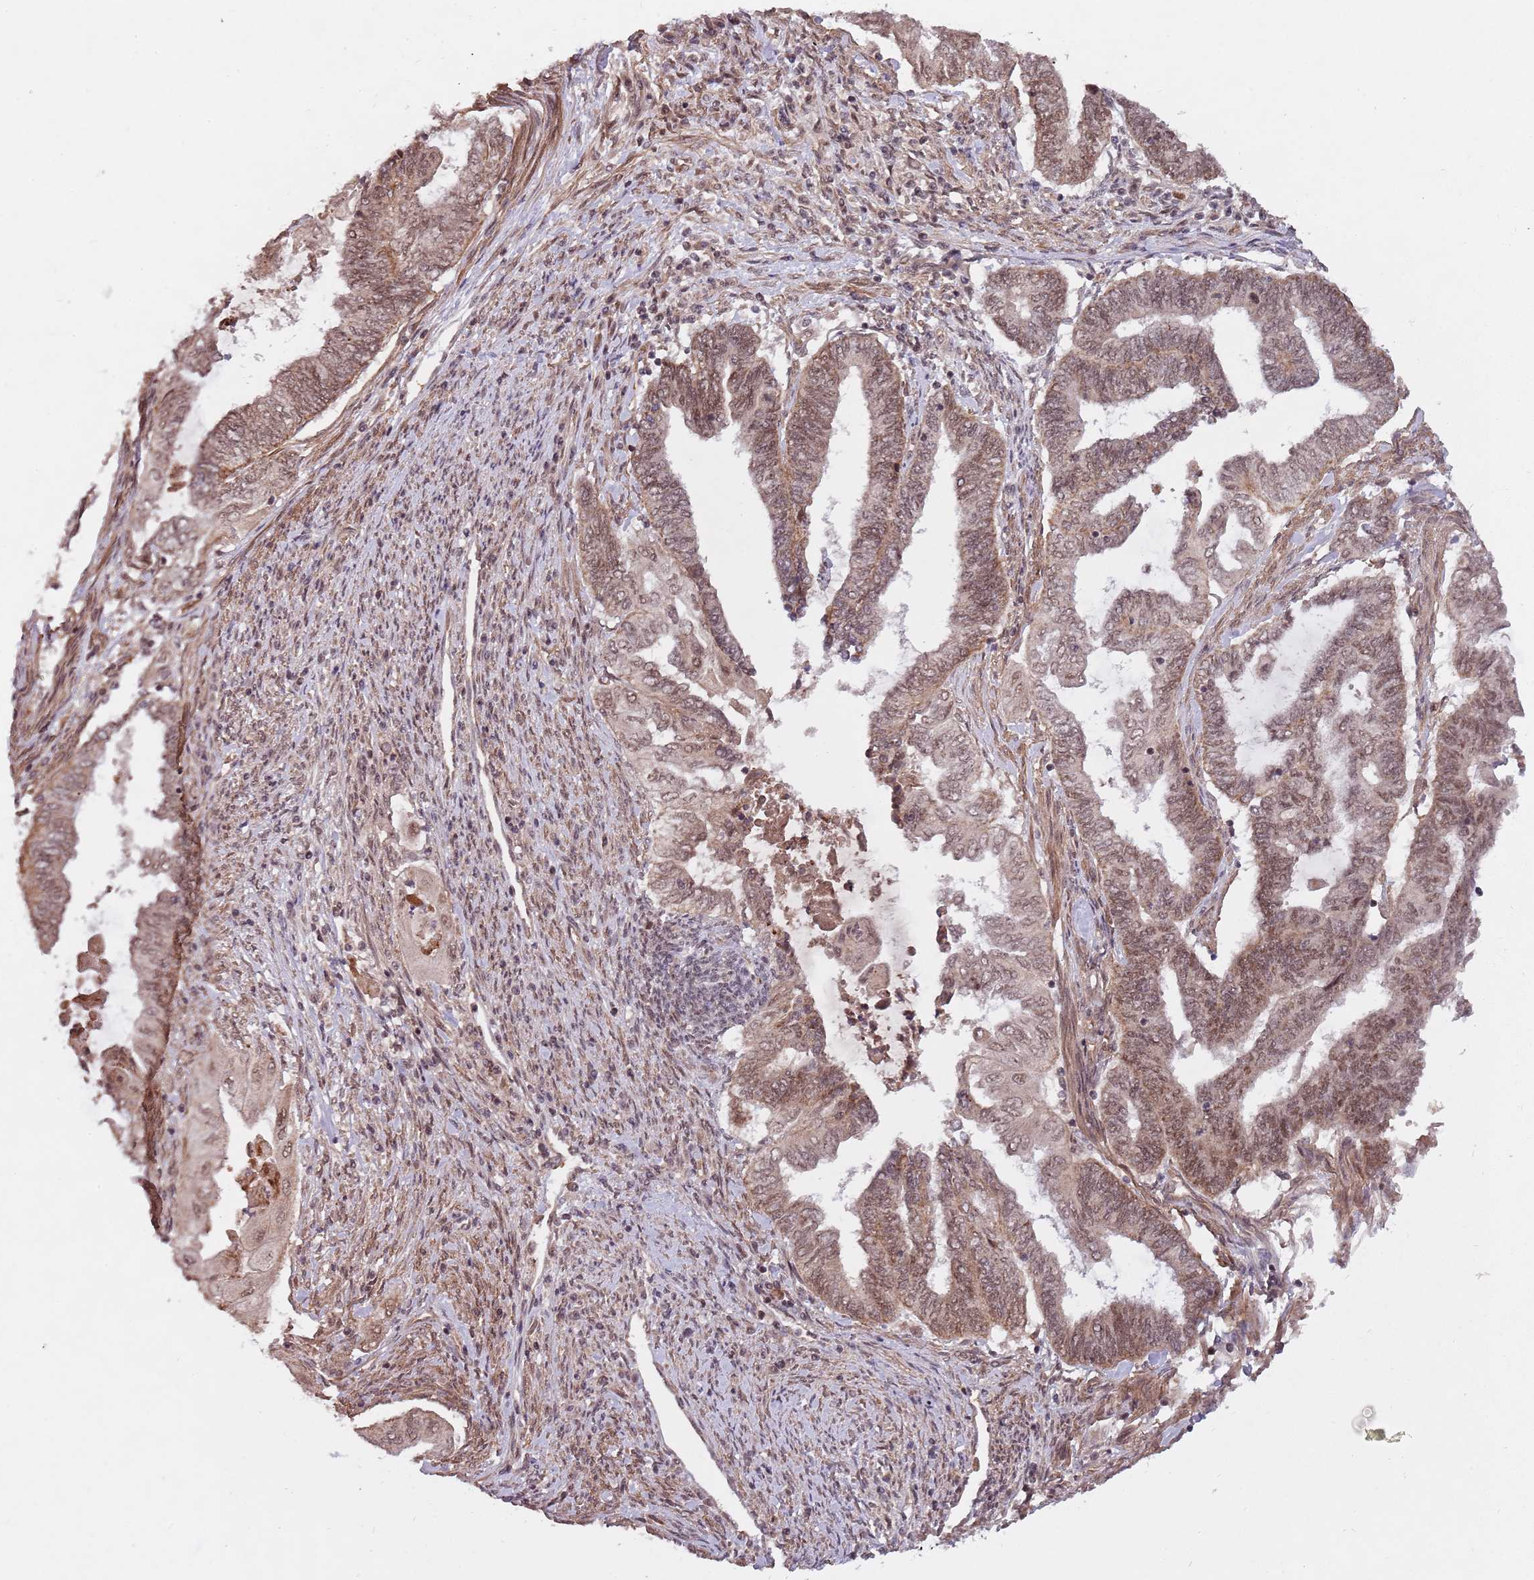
{"staining": {"intensity": "weak", "quantity": ">75%", "location": "cytoplasmic/membranous,nuclear"}, "tissue": "endometrial cancer", "cell_type": "Tumor cells", "image_type": "cancer", "snomed": [{"axis": "morphology", "description": "Adenocarcinoma, NOS"}, {"axis": "topography", "description": "Uterus"}, {"axis": "topography", "description": "Endometrium"}], "caption": "The immunohistochemical stain shows weak cytoplasmic/membranous and nuclear expression in tumor cells of endometrial cancer tissue.", "gene": "SUDS3", "patient": {"sex": "female", "age": 70}}